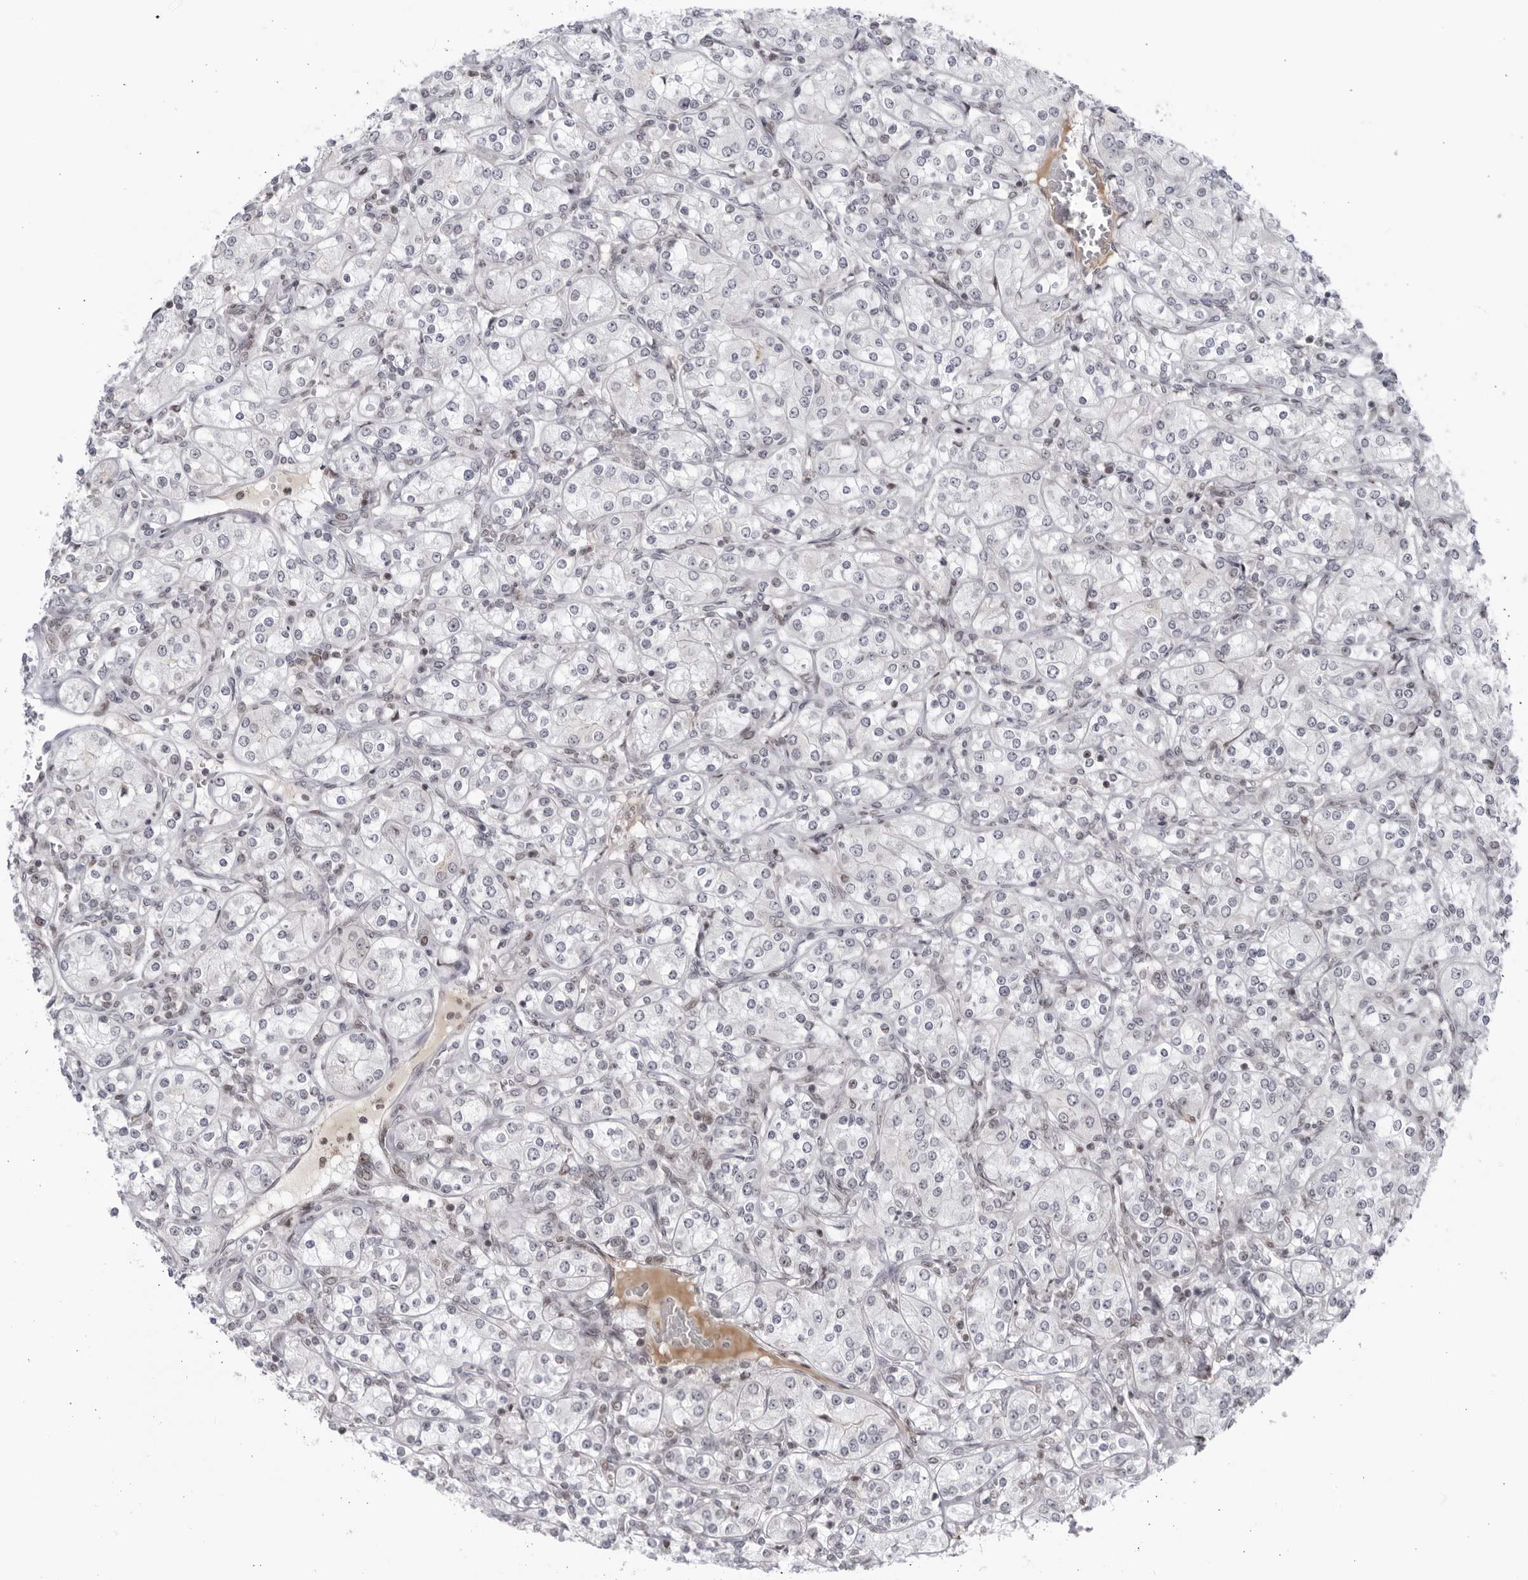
{"staining": {"intensity": "negative", "quantity": "none", "location": "none"}, "tissue": "renal cancer", "cell_type": "Tumor cells", "image_type": "cancer", "snomed": [{"axis": "morphology", "description": "Adenocarcinoma, NOS"}, {"axis": "topography", "description": "Kidney"}], "caption": "Immunohistochemistry image of neoplastic tissue: human renal adenocarcinoma stained with DAB displays no significant protein staining in tumor cells.", "gene": "DTL", "patient": {"sex": "male", "age": 77}}